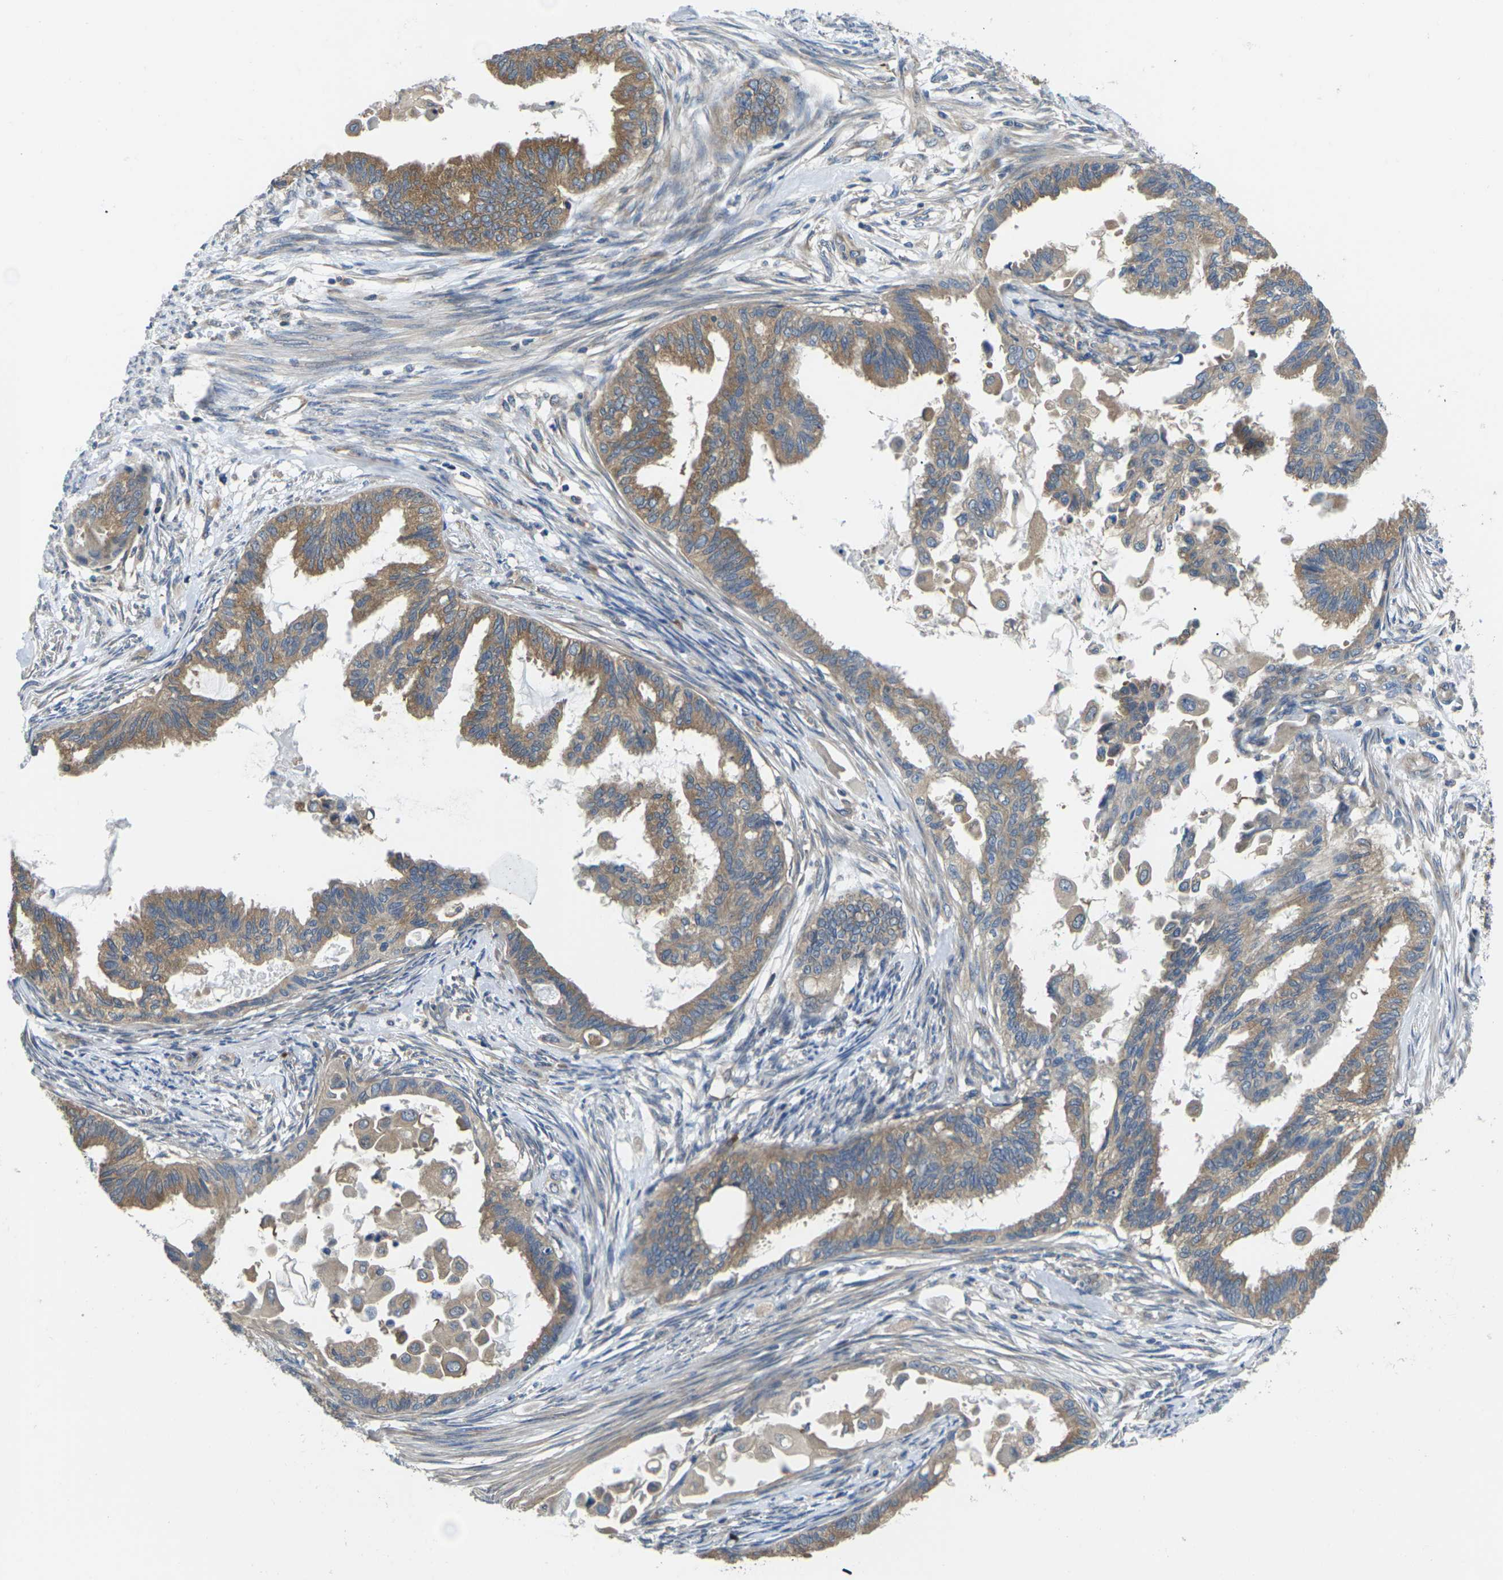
{"staining": {"intensity": "moderate", "quantity": ">75%", "location": "cytoplasmic/membranous"}, "tissue": "cervical cancer", "cell_type": "Tumor cells", "image_type": "cancer", "snomed": [{"axis": "morphology", "description": "Normal tissue, NOS"}, {"axis": "morphology", "description": "Adenocarcinoma, NOS"}, {"axis": "topography", "description": "Cervix"}, {"axis": "topography", "description": "Endometrium"}], "caption": "Adenocarcinoma (cervical) was stained to show a protein in brown. There is medium levels of moderate cytoplasmic/membranous expression in about >75% of tumor cells.", "gene": "TMCC2", "patient": {"sex": "female", "age": 86}}